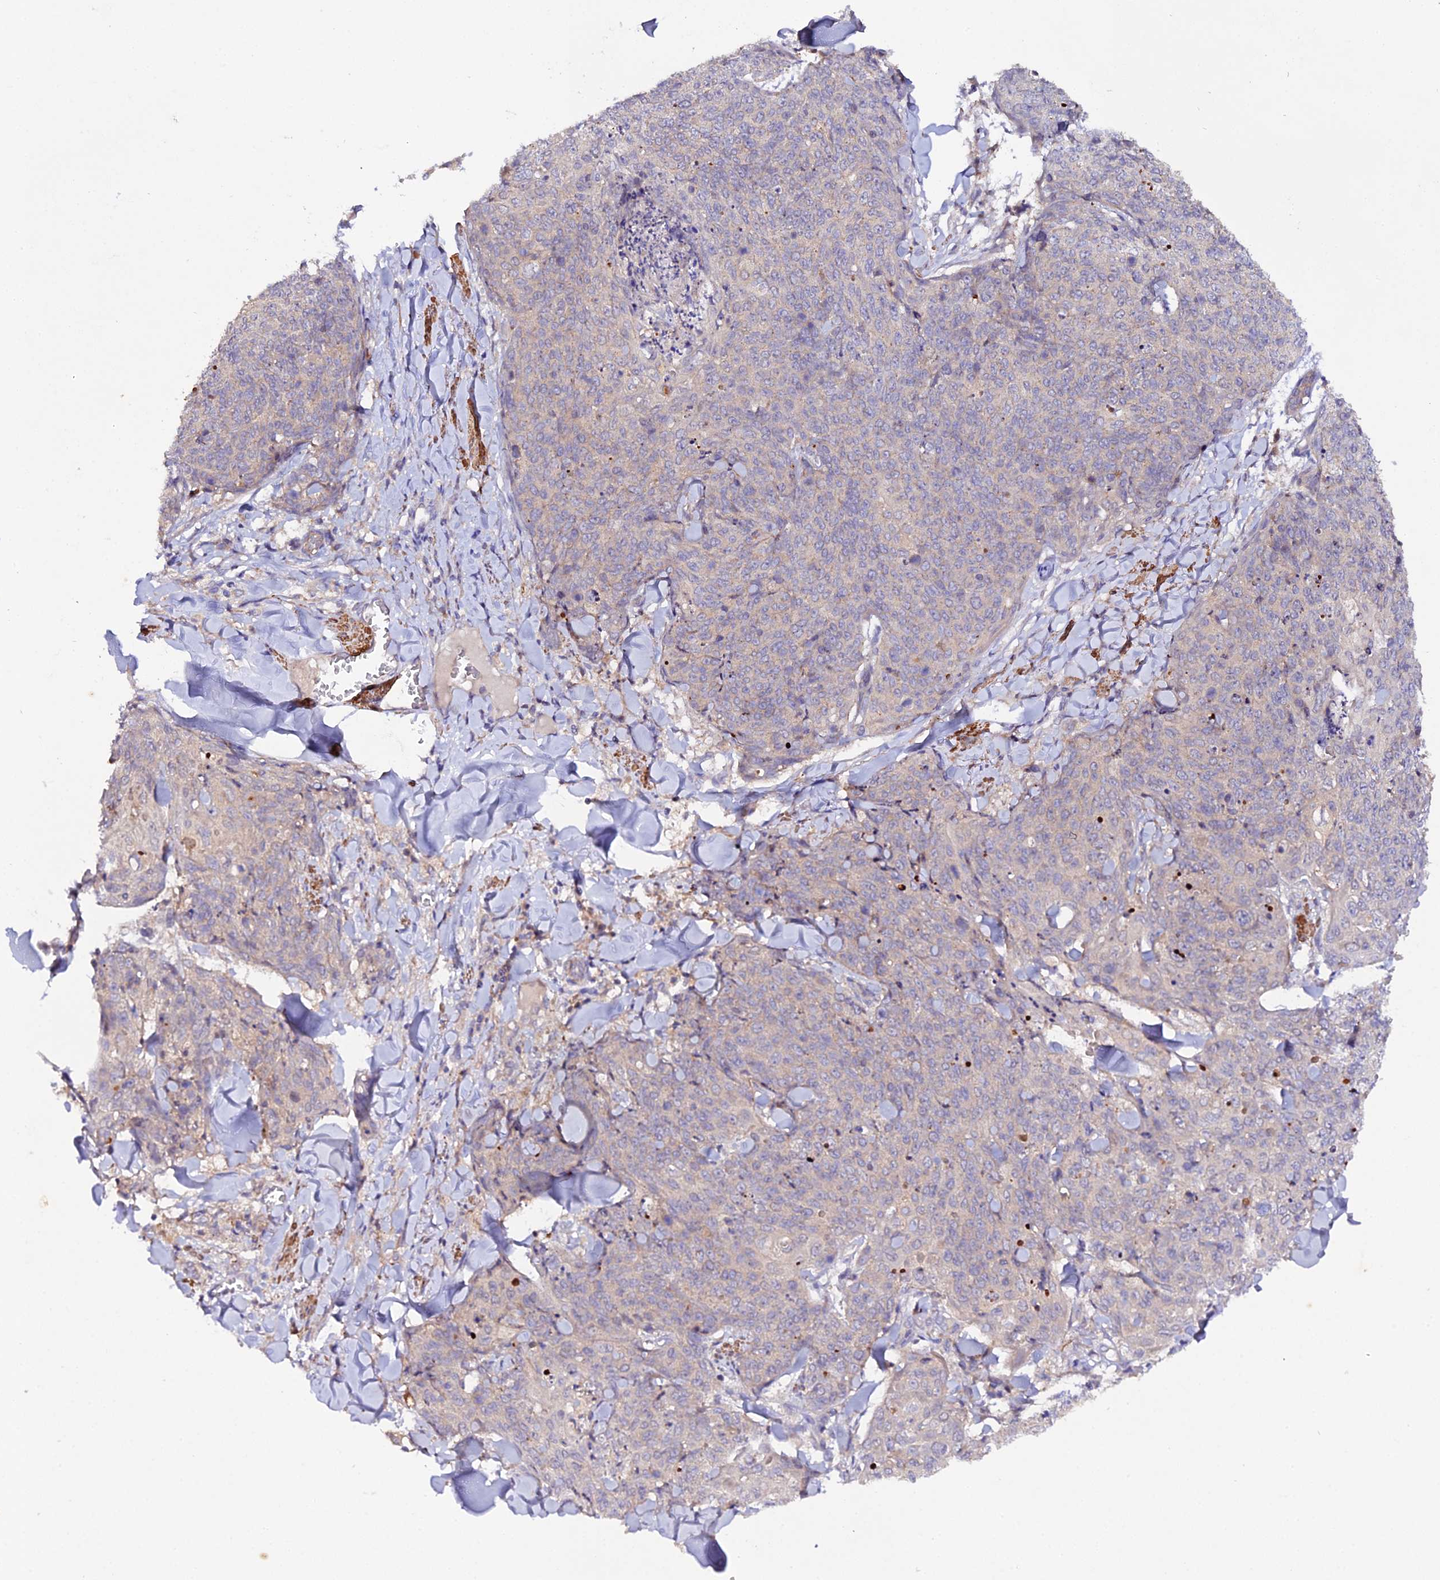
{"staining": {"intensity": "moderate", "quantity": "25%-75%", "location": "cytoplasmic/membranous"}, "tissue": "skin cancer", "cell_type": "Tumor cells", "image_type": "cancer", "snomed": [{"axis": "morphology", "description": "Squamous cell carcinoma, NOS"}, {"axis": "topography", "description": "Skin"}, {"axis": "topography", "description": "Vulva"}], "caption": "IHC (DAB (3,3'-diaminobenzidine)) staining of skin squamous cell carcinoma reveals moderate cytoplasmic/membranous protein positivity in approximately 25%-75% of tumor cells.", "gene": "TRIM26", "patient": {"sex": "female", "age": 85}}